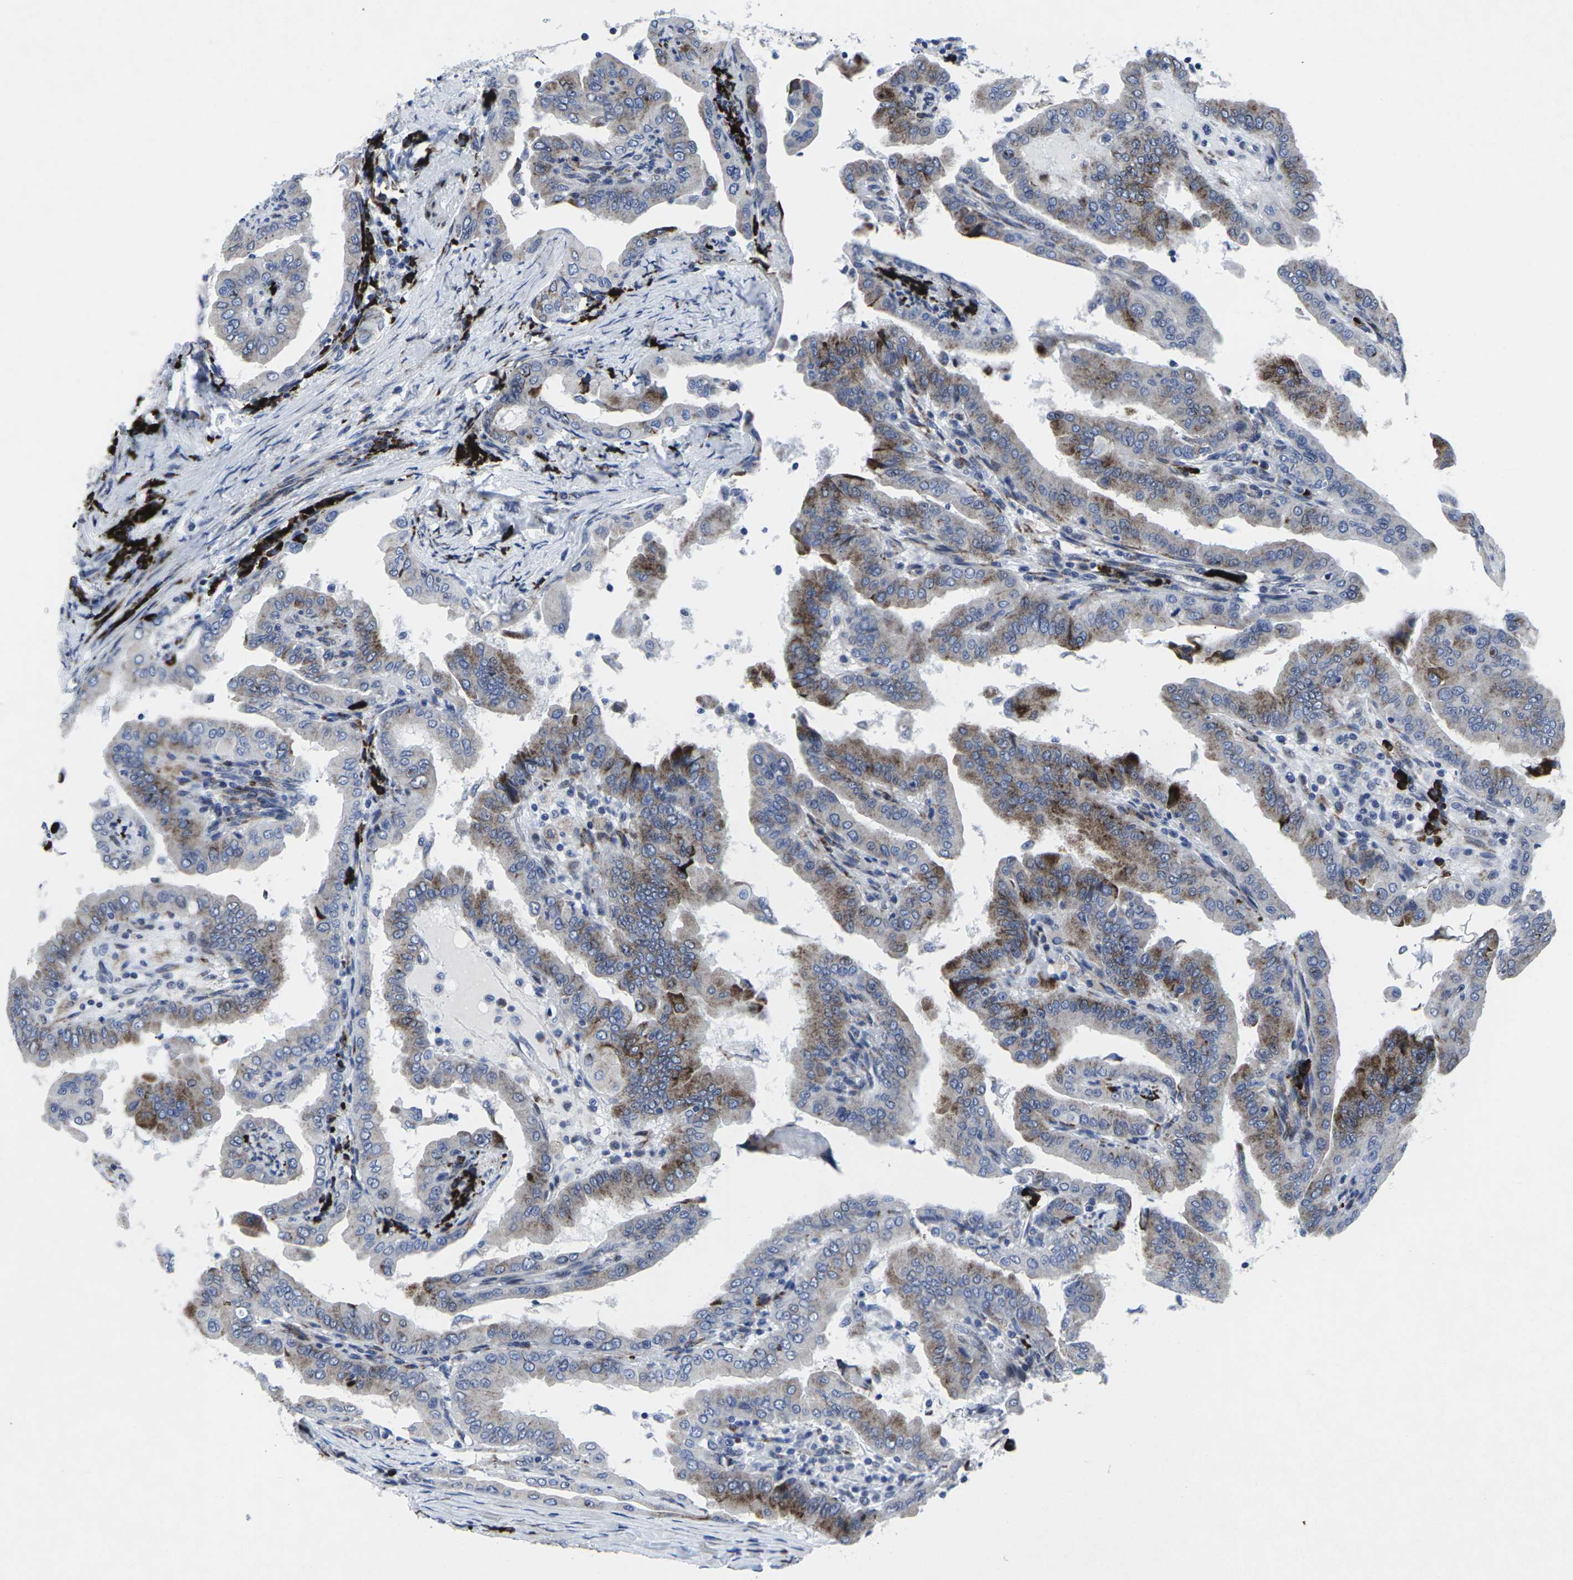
{"staining": {"intensity": "moderate", "quantity": "25%-75%", "location": "cytoplasmic/membranous"}, "tissue": "thyroid cancer", "cell_type": "Tumor cells", "image_type": "cancer", "snomed": [{"axis": "morphology", "description": "Papillary adenocarcinoma, NOS"}, {"axis": "topography", "description": "Thyroid gland"}], "caption": "Moderate cytoplasmic/membranous protein expression is identified in approximately 25%-75% of tumor cells in thyroid cancer (papillary adenocarcinoma).", "gene": "RPN1", "patient": {"sex": "male", "age": 33}}